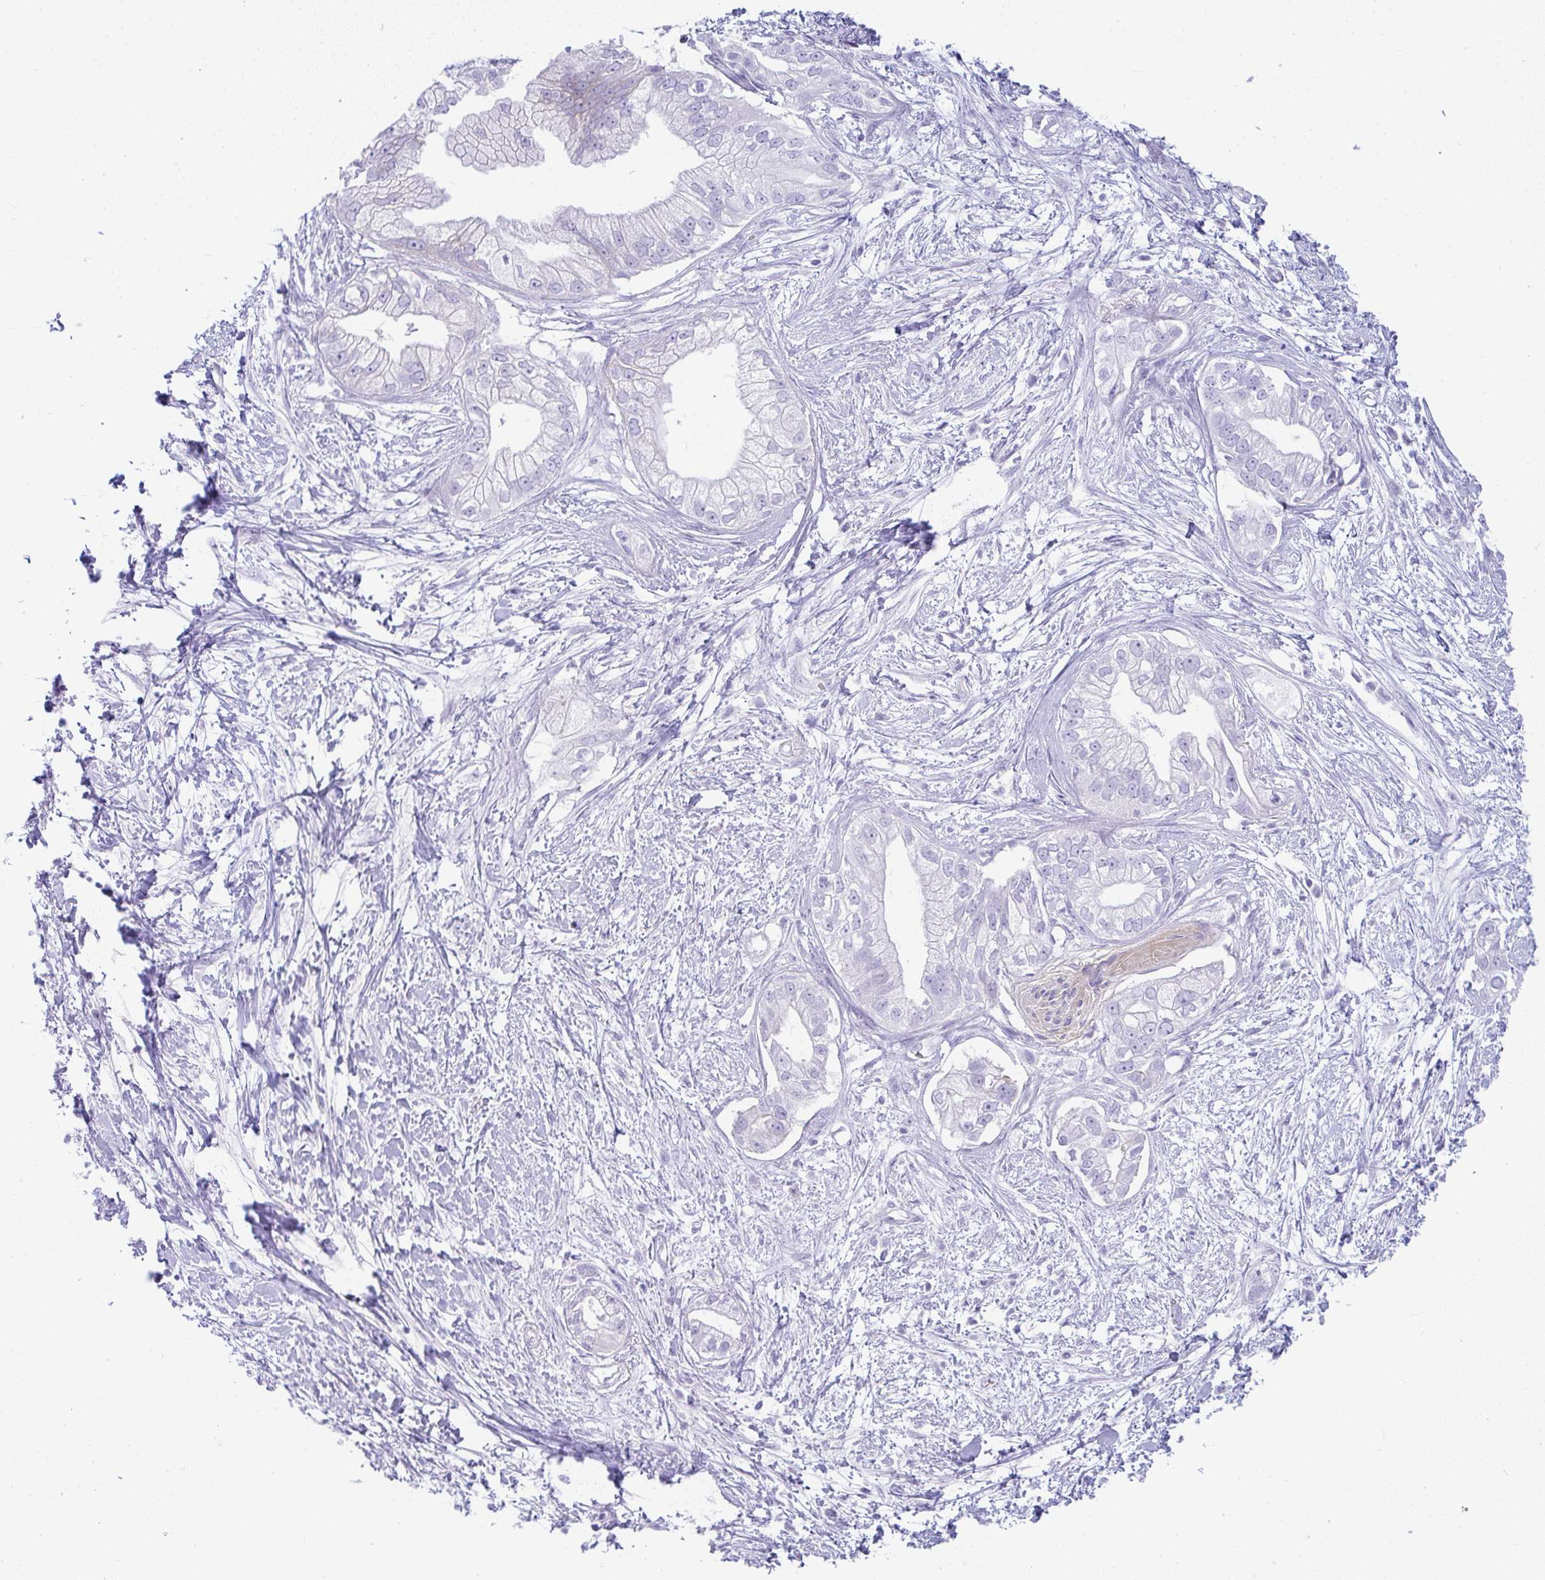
{"staining": {"intensity": "negative", "quantity": "none", "location": "none"}, "tissue": "pancreatic cancer", "cell_type": "Tumor cells", "image_type": "cancer", "snomed": [{"axis": "morphology", "description": "Adenocarcinoma, NOS"}, {"axis": "topography", "description": "Pancreas"}], "caption": "Pancreatic cancer (adenocarcinoma) stained for a protein using immunohistochemistry shows no staining tumor cells.", "gene": "RASL10A", "patient": {"sex": "male", "age": 70}}